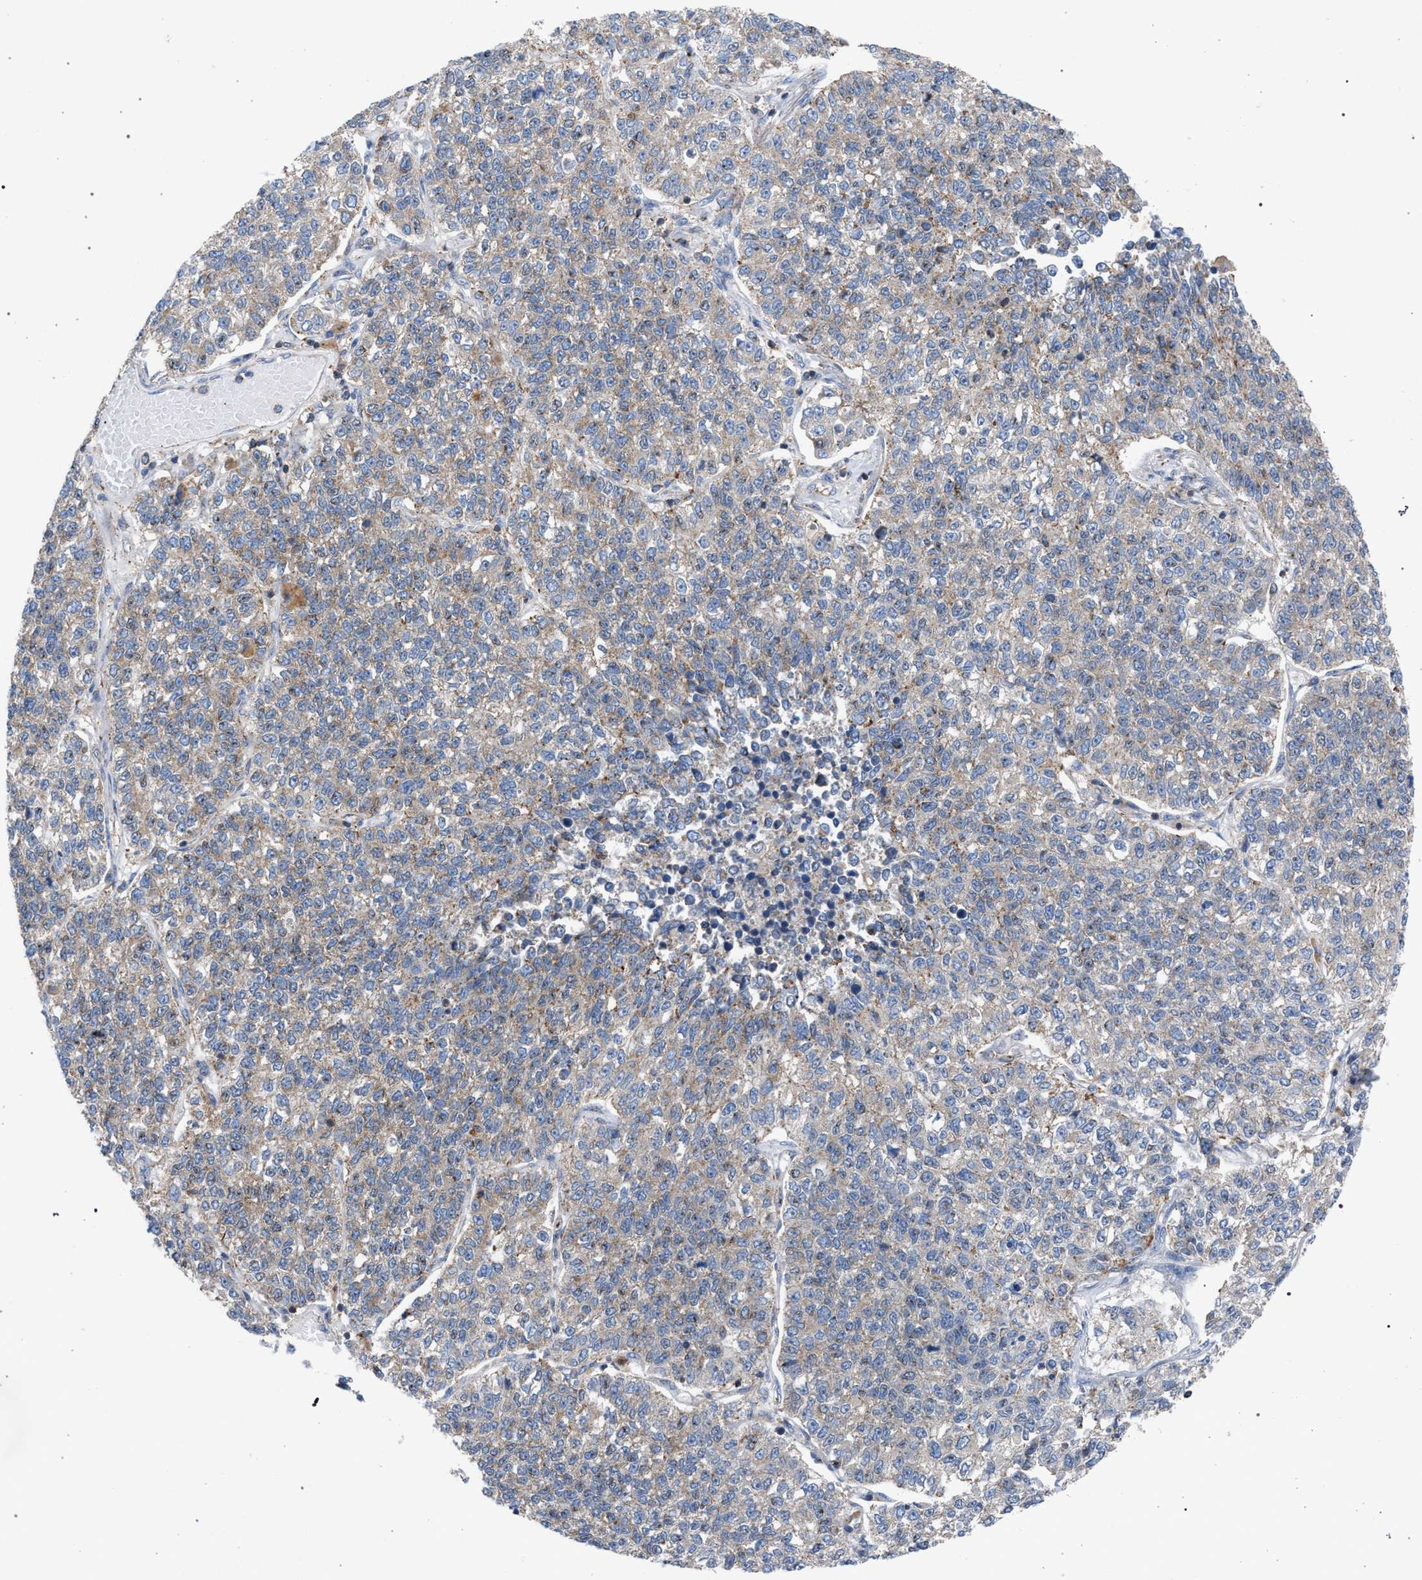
{"staining": {"intensity": "weak", "quantity": "25%-75%", "location": "cytoplasmic/membranous"}, "tissue": "lung cancer", "cell_type": "Tumor cells", "image_type": "cancer", "snomed": [{"axis": "morphology", "description": "Adenocarcinoma, NOS"}, {"axis": "topography", "description": "Lung"}], "caption": "Immunohistochemical staining of lung adenocarcinoma reveals weak cytoplasmic/membranous protein expression in about 25%-75% of tumor cells. (DAB = brown stain, brightfield microscopy at high magnification).", "gene": "VPS13A", "patient": {"sex": "male", "age": 49}}